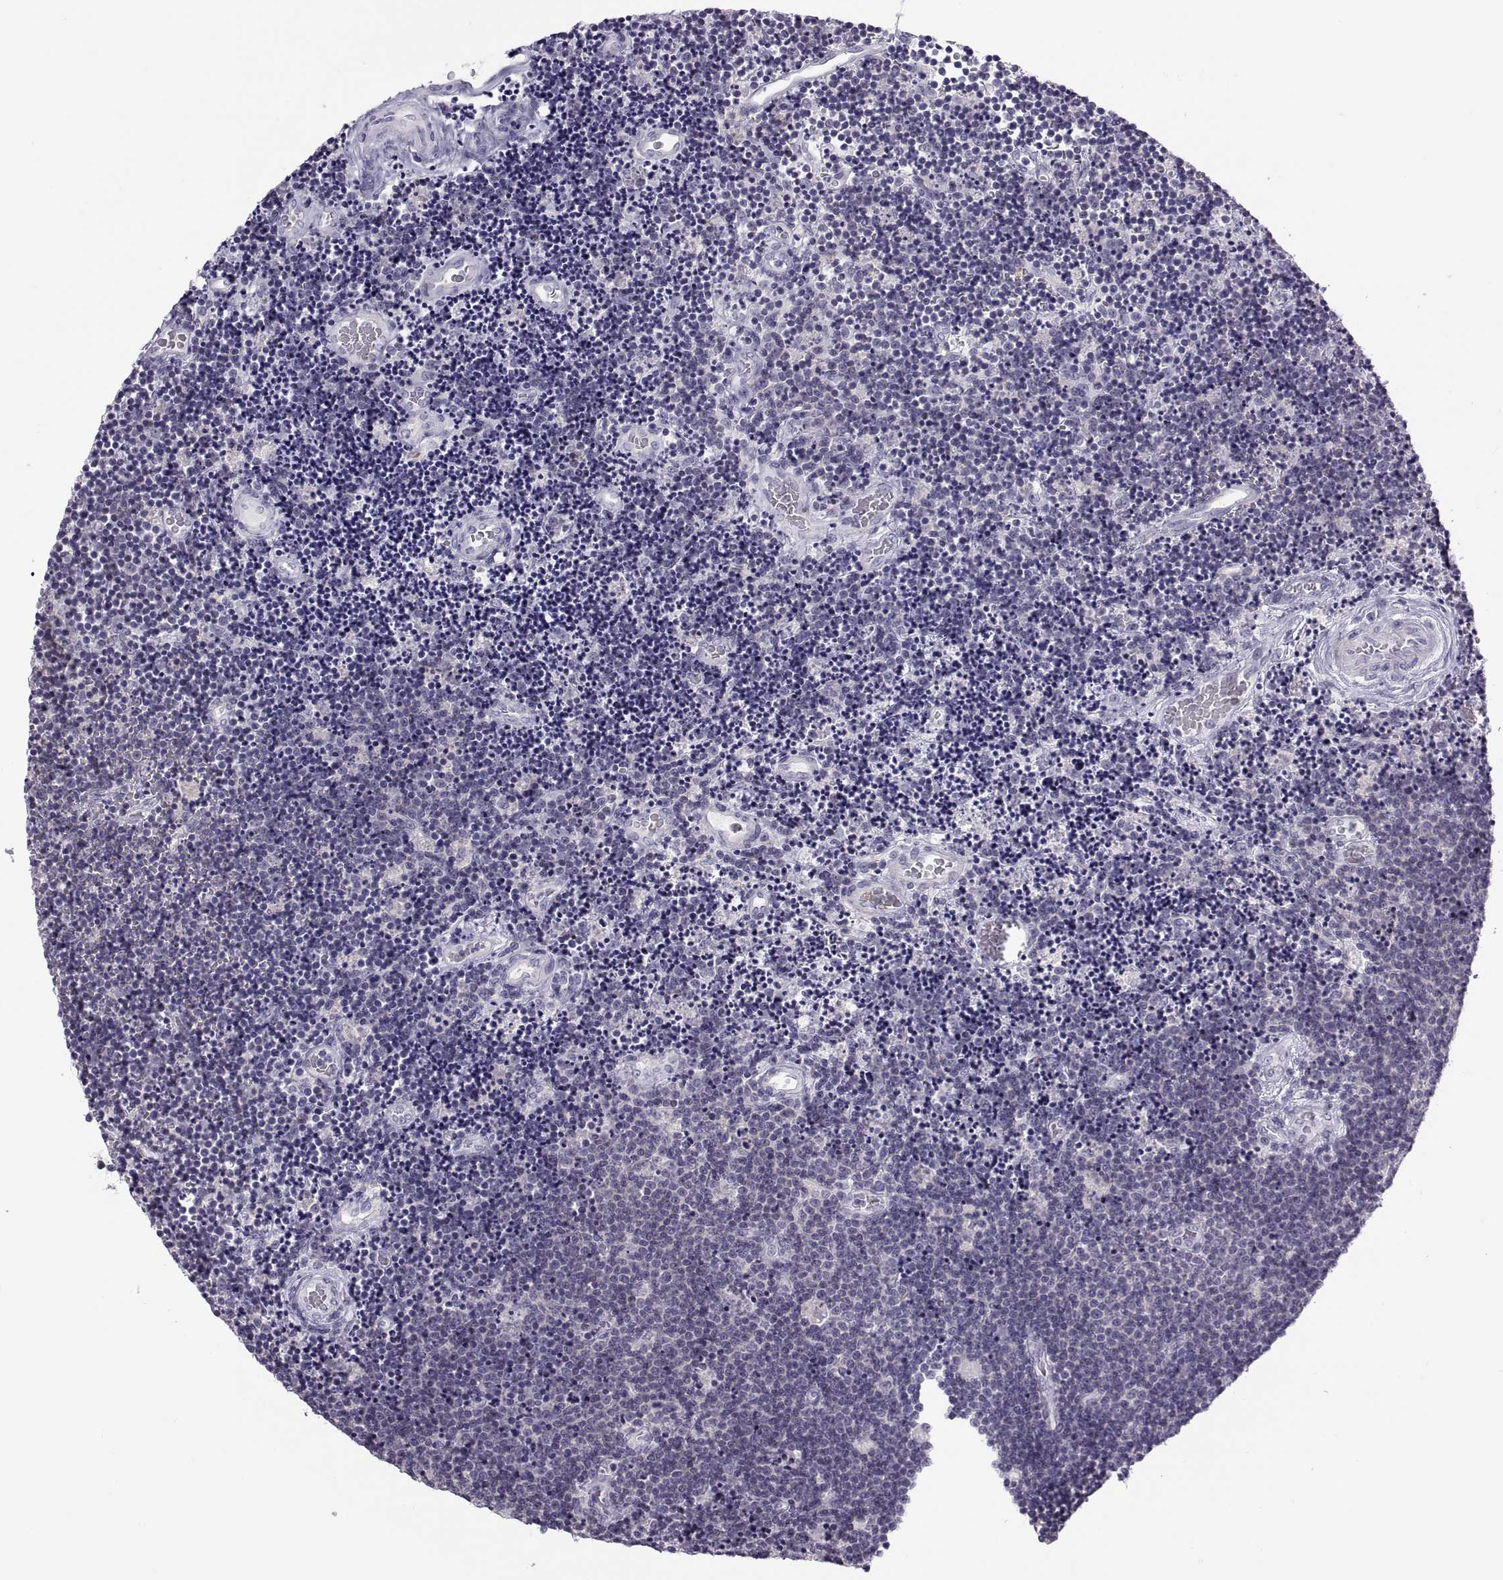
{"staining": {"intensity": "negative", "quantity": "none", "location": "none"}, "tissue": "lymphoma", "cell_type": "Tumor cells", "image_type": "cancer", "snomed": [{"axis": "morphology", "description": "Malignant lymphoma, non-Hodgkin's type, Low grade"}, {"axis": "topography", "description": "Brain"}], "caption": "Tumor cells show no significant staining in low-grade malignant lymphoma, non-Hodgkin's type.", "gene": "TTC21A", "patient": {"sex": "female", "age": 66}}